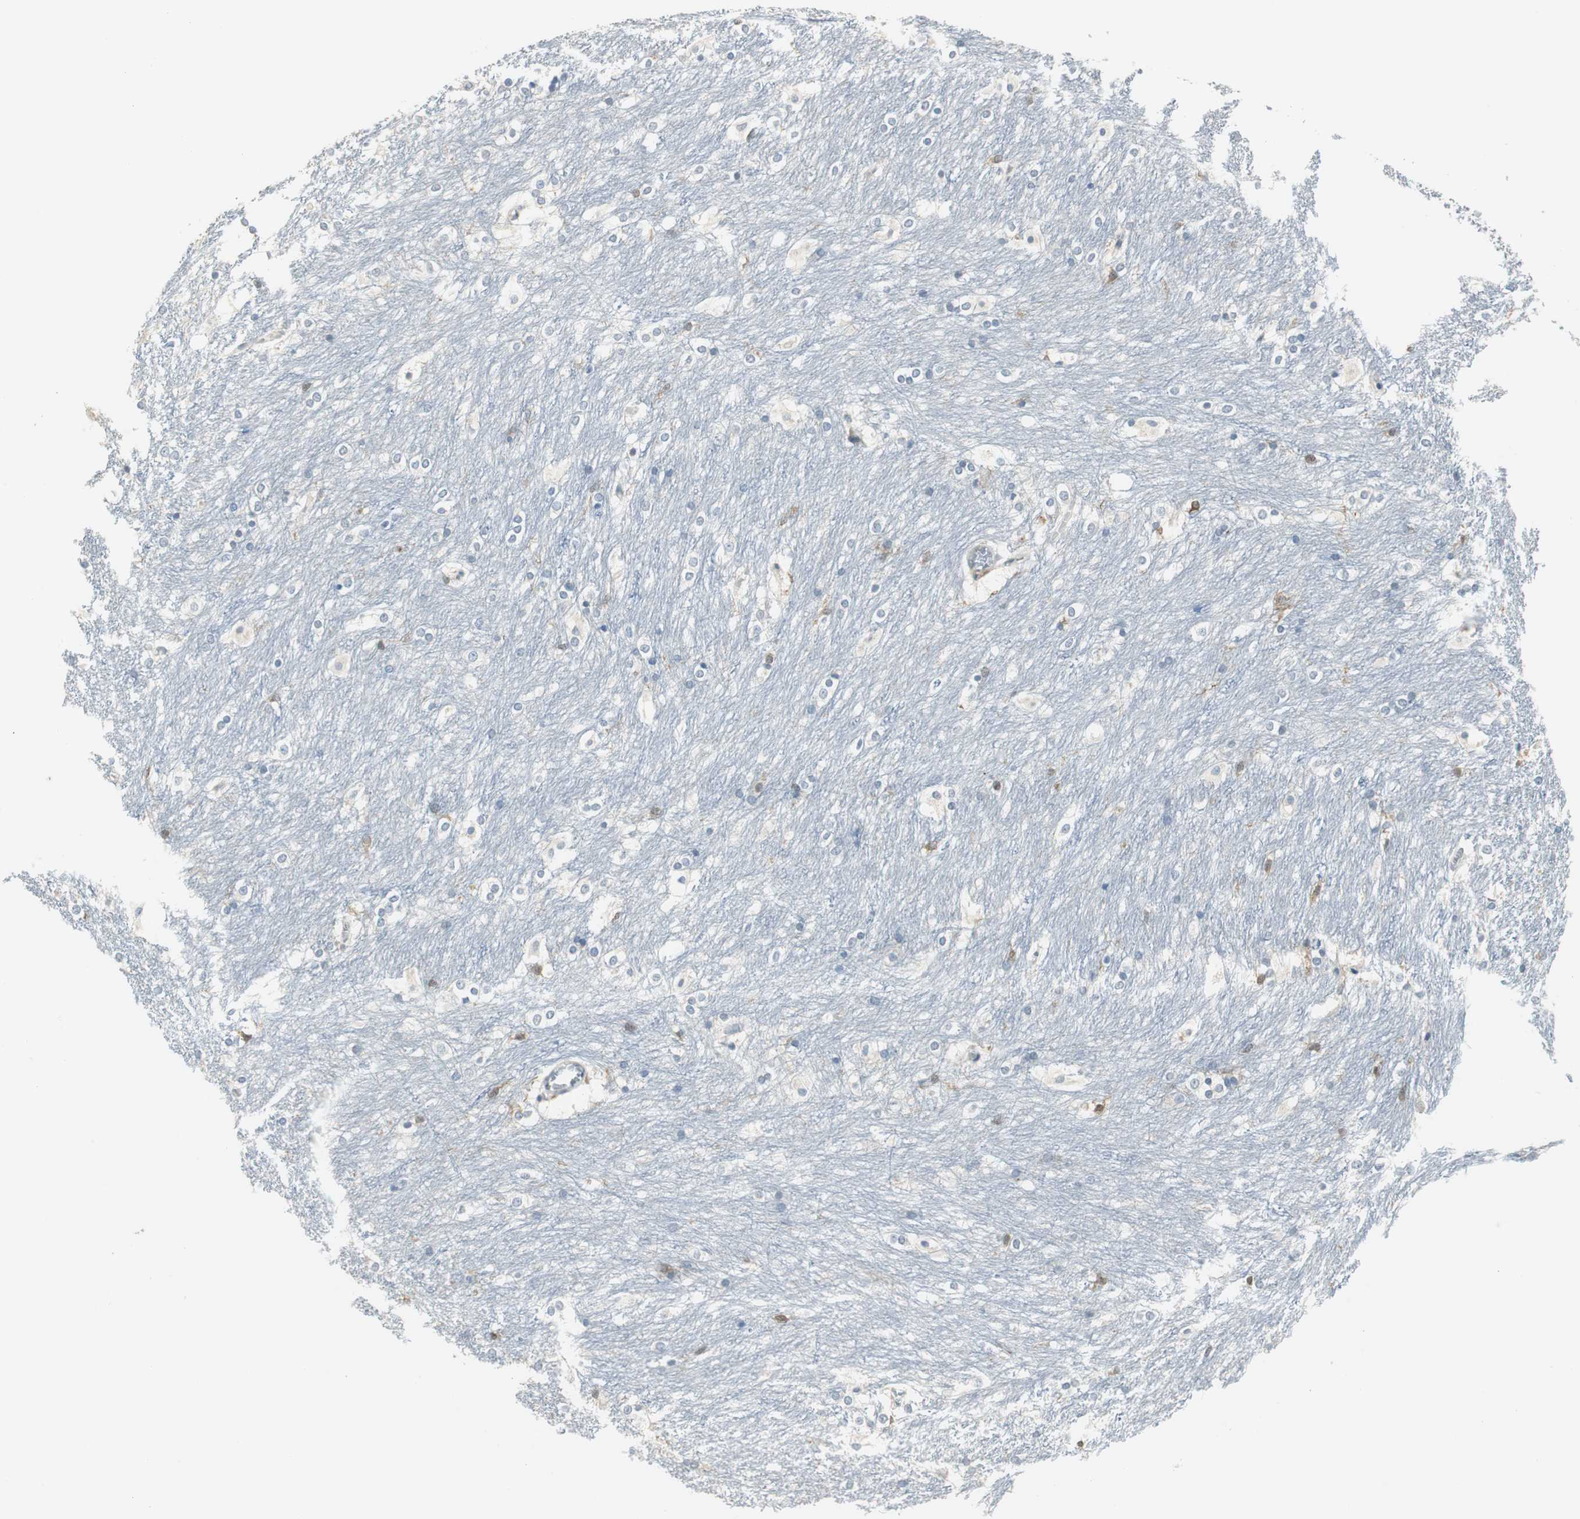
{"staining": {"intensity": "negative", "quantity": "none", "location": "none"}, "tissue": "caudate", "cell_type": "Glial cells", "image_type": "normal", "snomed": [{"axis": "morphology", "description": "Normal tissue, NOS"}, {"axis": "topography", "description": "Lateral ventricle wall"}], "caption": "Immunohistochemical staining of benign caudate displays no significant expression in glial cells.", "gene": "MSTO1", "patient": {"sex": "female", "age": 19}}